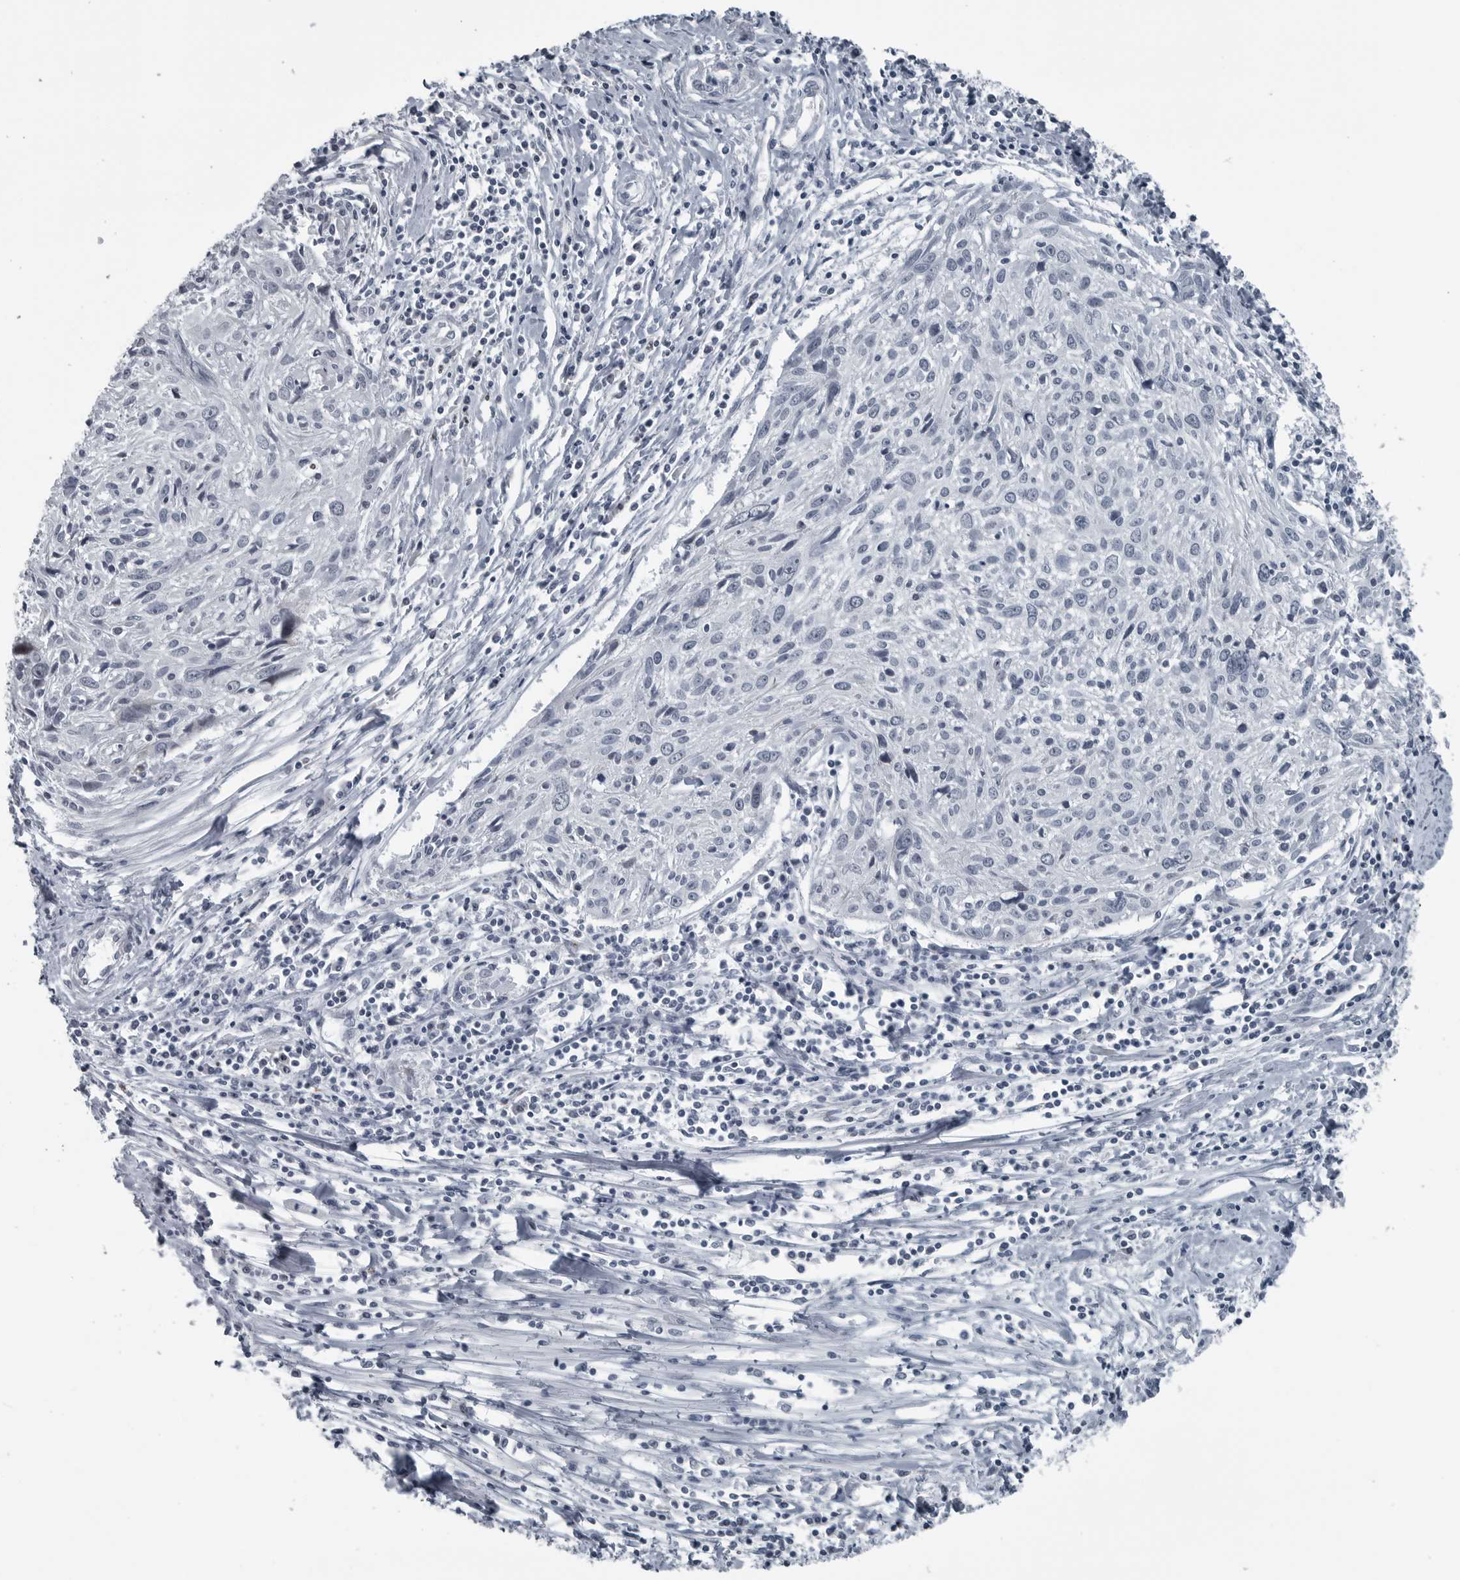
{"staining": {"intensity": "negative", "quantity": "none", "location": "none"}, "tissue": "cervical cancer", "cell_type": "Tumor cells", "image_type": "cancer", "snomed": [{"axis": "morphology", "description": "Squamous cell carcinoma, NOS"}, {"axis": "topography", "description": "Cervix"}], "caption": "Tumor cells are negative for brown protein staining in cervical squamous cell carcinoma.", "gene": "DNAAF11", "patient": {"sex": "female", "age": 51}}